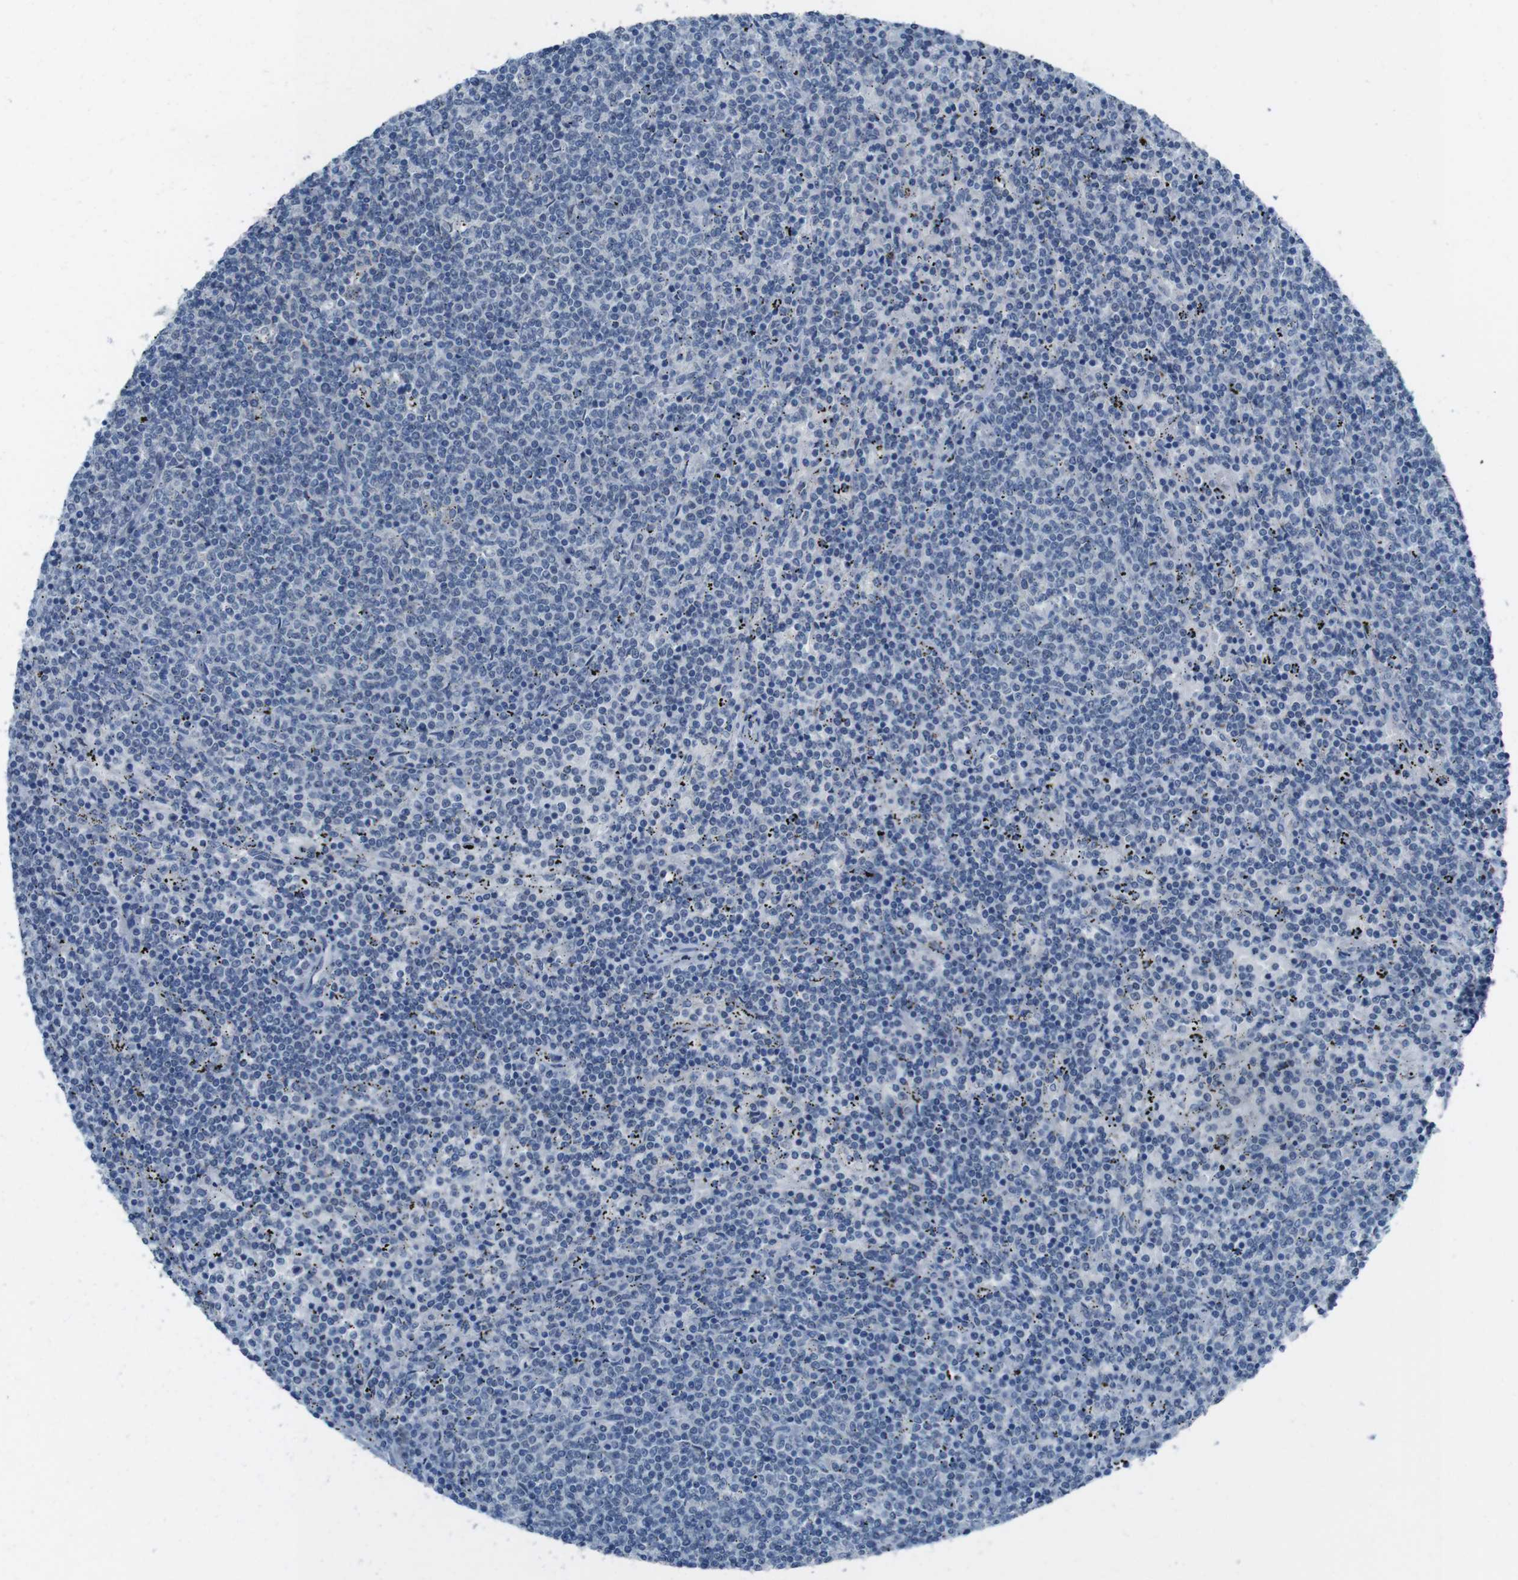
{"staining": {"intensity": "negative", "quantity": "none", "location": "none"}, "tissue": "lymphoma", "cell_type": "Tumor cells", "image_type": "cancer", "snomed": [{"axis": "morphology", "description": "Malignant lymphoma, non-Hodgkin's type, Low grade"}, {"axis": "topography", "description": "Spleen"}], "caption": "There is no significant staining in tumor cells of lymphoma.", "gene": "CDHR2", "patient": {"sex": "female", "age": 50}}